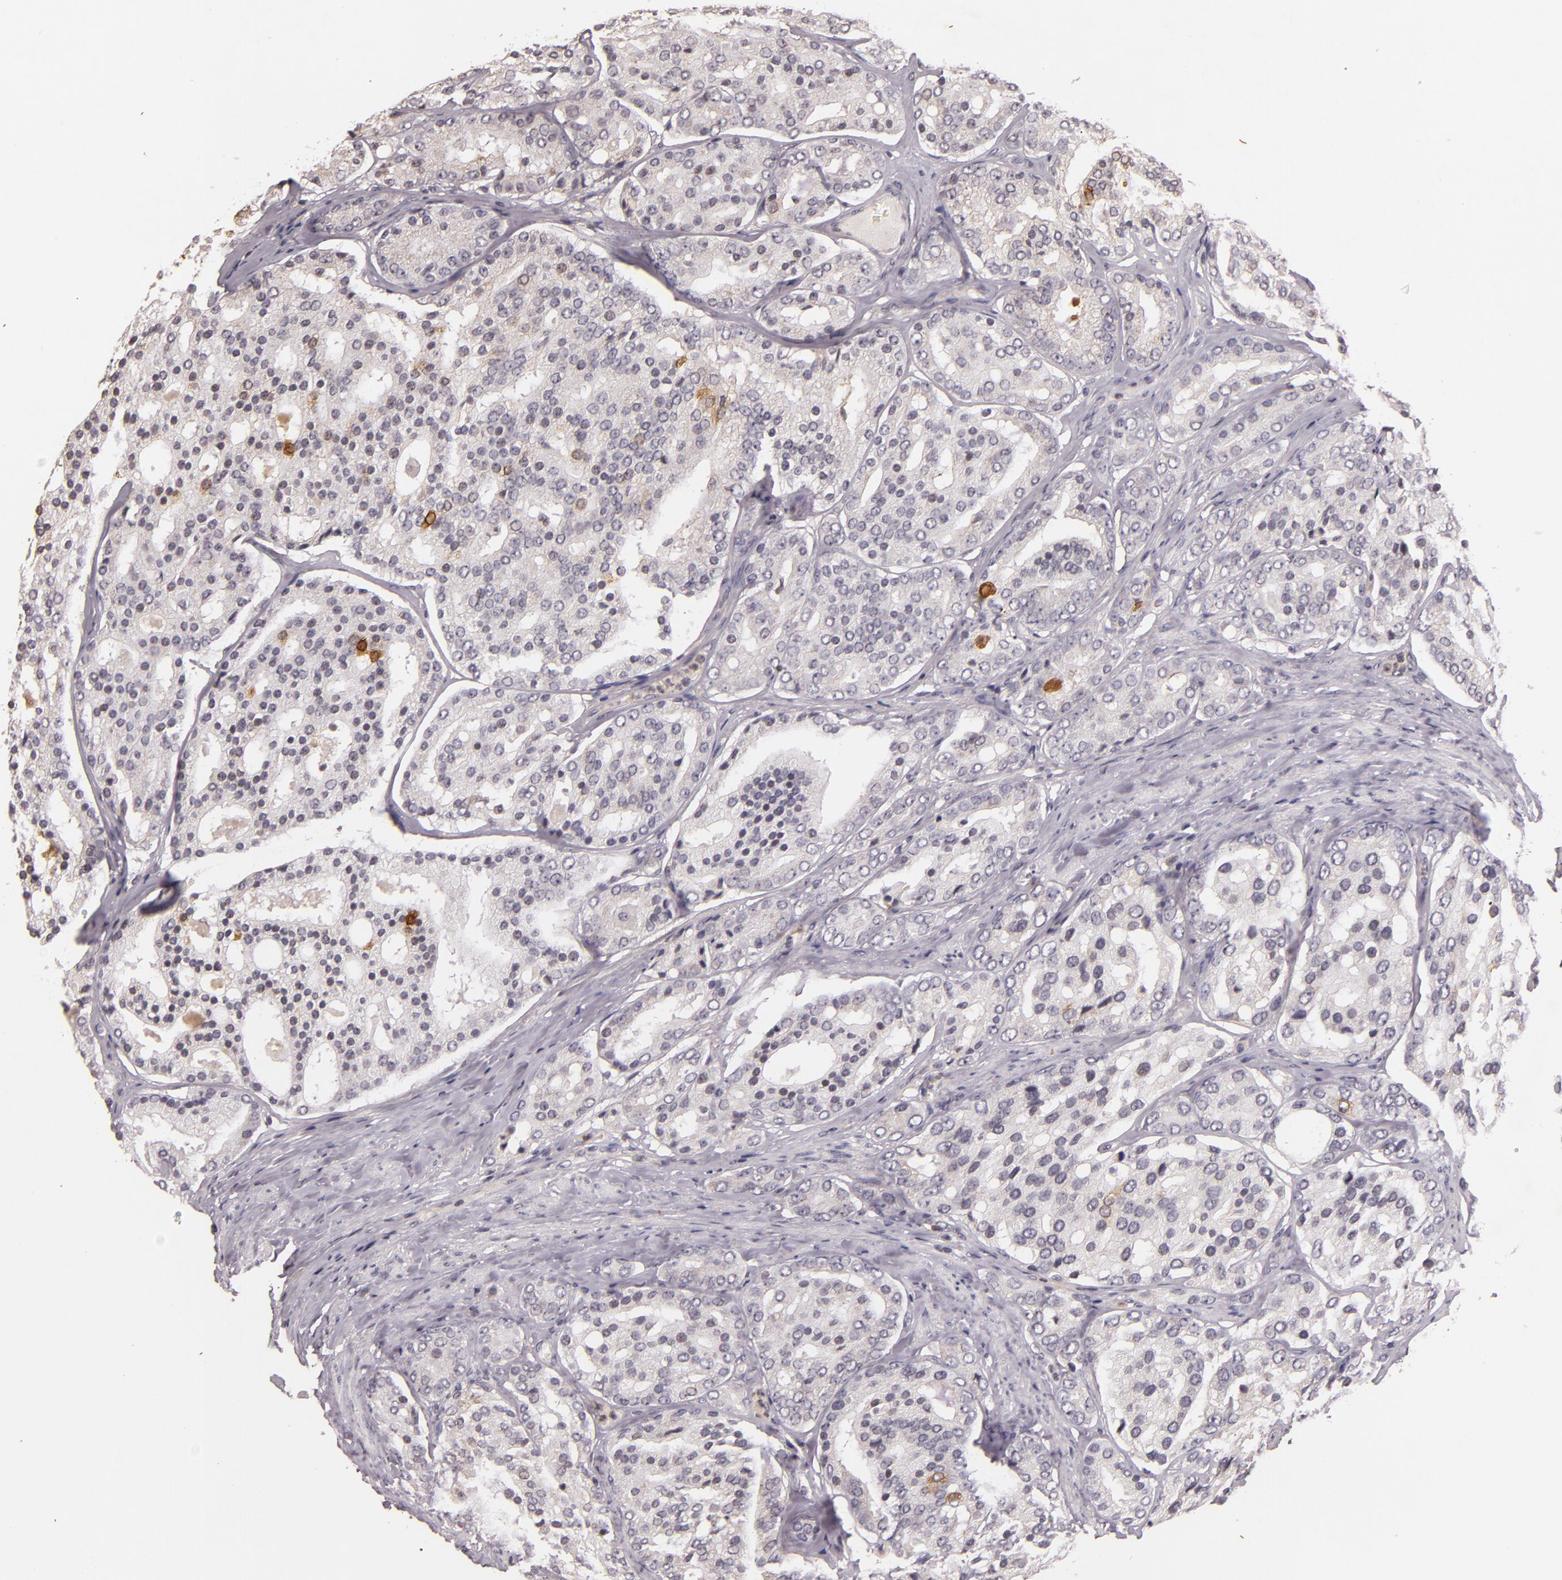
{"staining": {"intensity": "negative", "quantity": "none", "location": "none"}, "tissue": "prostate cancer", "cell_type": "Tumor cells", "image_type": "cancer", "snomed": [{"axis": "morphology", "description": "Adenocarcinoma, High grade"}, {"axis": "topography", "description": "Prostate"}], "caption": "Histopathology image shows no significant protein positivity in tumor cells of adenocarcinoma (high-grade) (prostate).", "gene": "TFF1", "patient": {"sex": "male", "age": 64}}